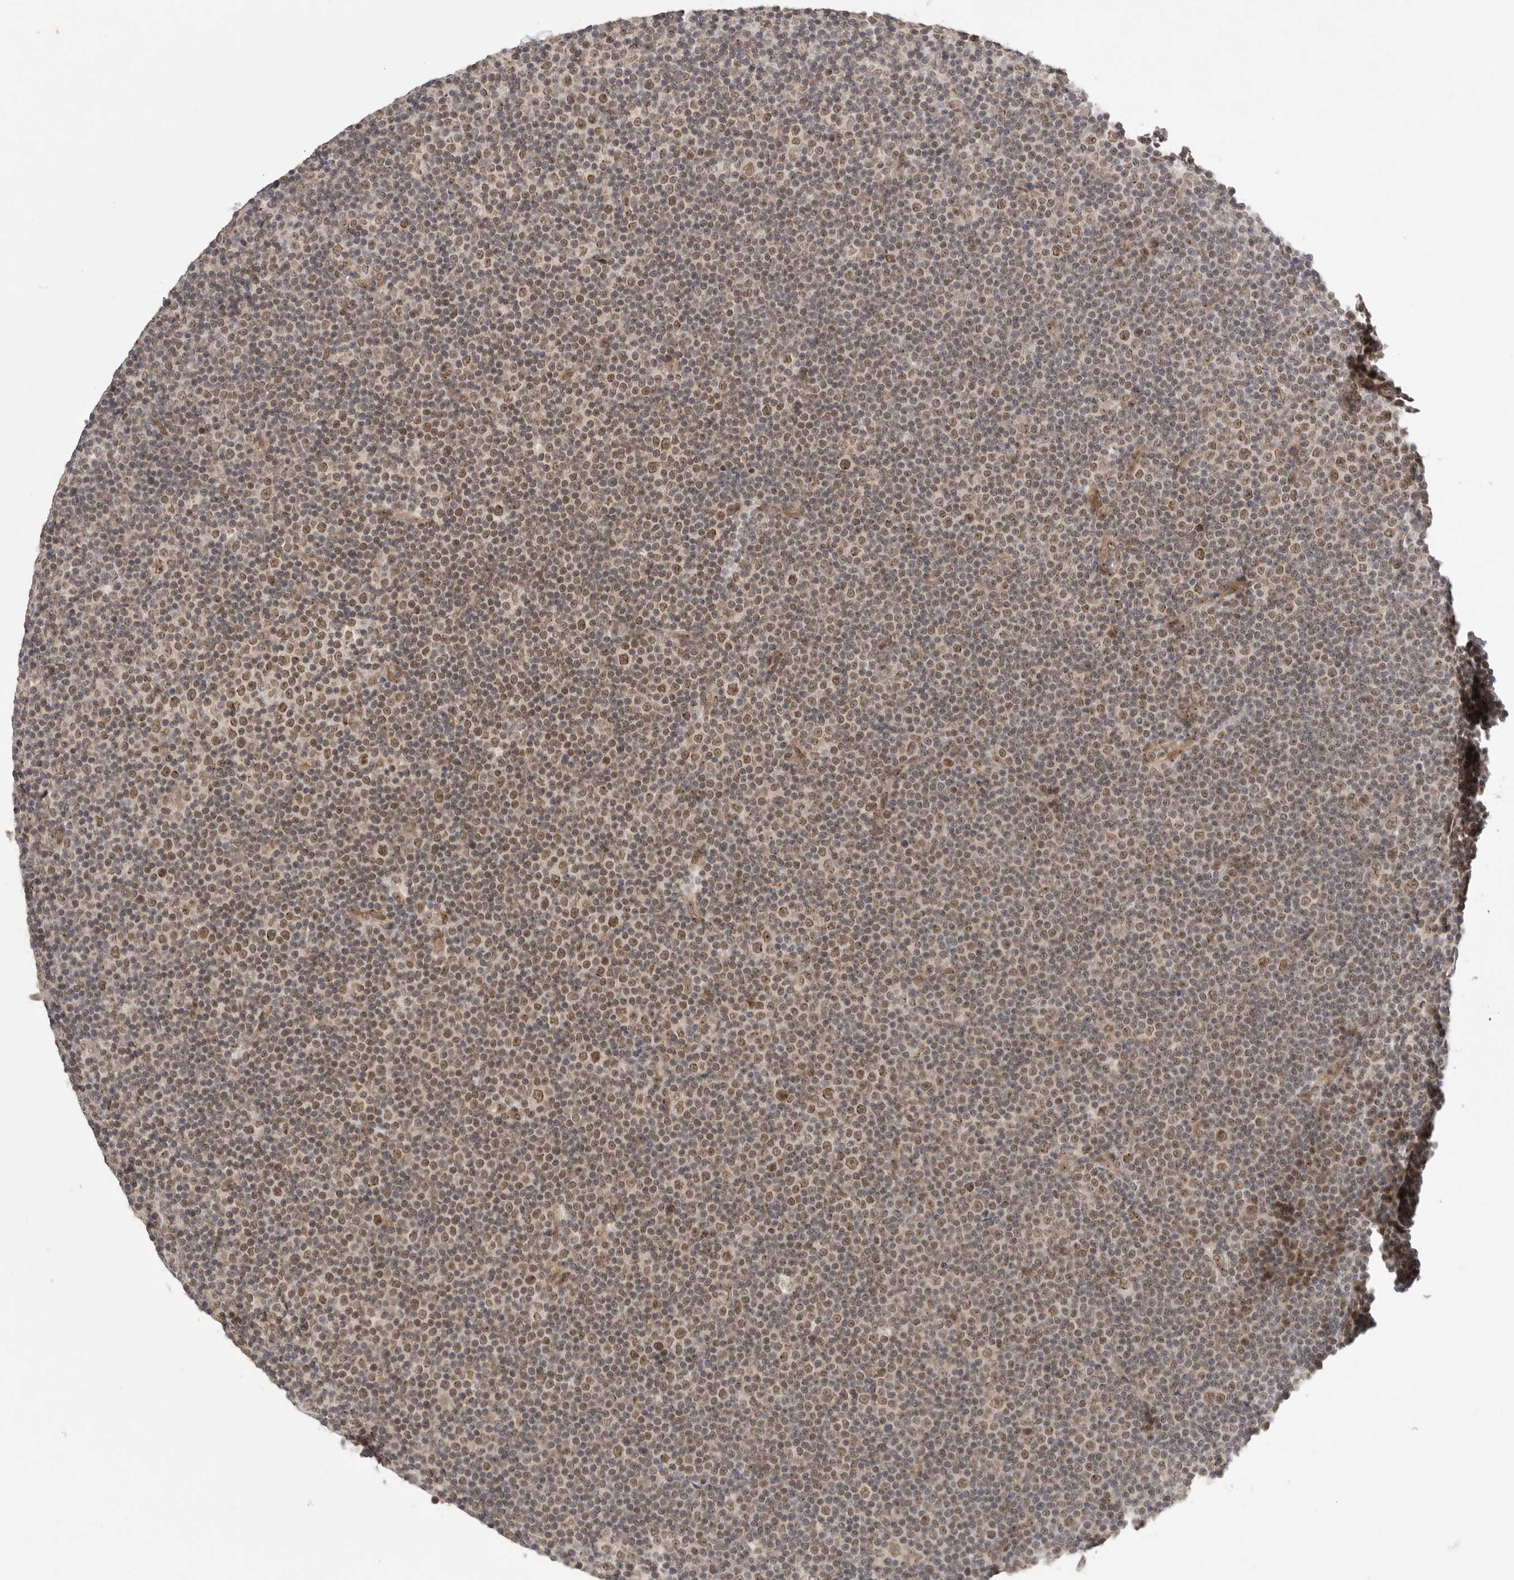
{"staining": {"intensity": "moderate", "quantity": "25%-75%", "location": "nuclear"}, "tissue": "lymphoma", "cell_type": "Tumor cells", "image_type": "cancer", "snomed": [{"axis": "morphology", "description": "Malignant lymphoma, non-Hodgkin's type, Low grade"}, {"axis": "topography", "description": "Lymph node"}], "caption": "Low-grade malignant lymphoma, non-Hodgkin's type stained with a brown dye demonstrates moderate nuclear positive expression in approximately 25%-75% of tumor cells.", "gene": "LEMD3", "patient": {"sex": "female", "age": 67}}